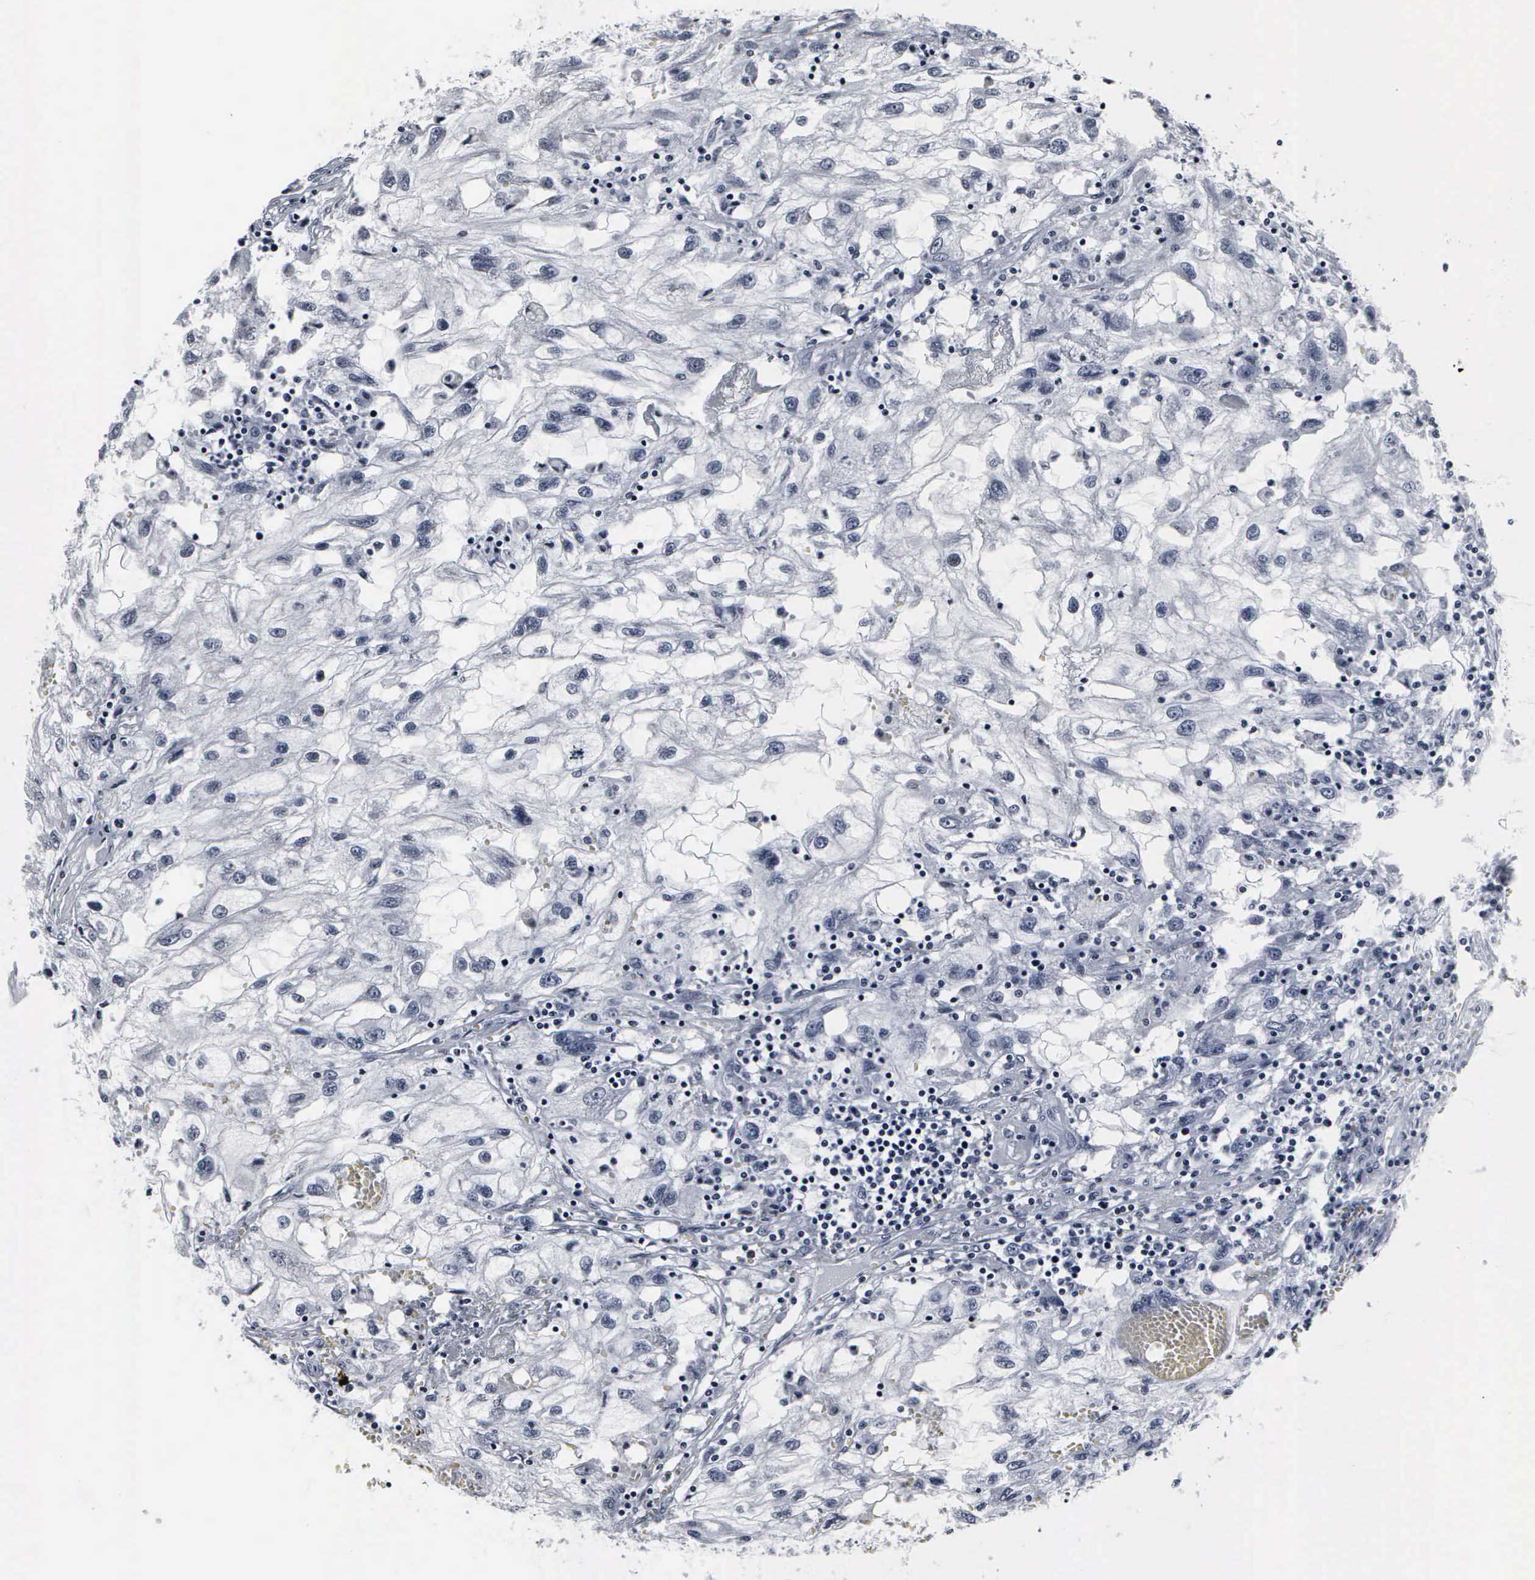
{"staining": {"intensity": "negative", "quantity": "none", "location": "none"}, "tissue": "renal cancer", "cell_type": "Tumor cells", "image_type": "cancer", "snomed": [{"axis": "morphology", "description": "Normal tissue, NOS"}, {"axis": "morphology", "description": "Adenocarcinoma, NOS"}, {"axis": "topography", "description": "Kidney"}], "caption": "Immunohistochemistry (IHC) image of renal adenocarcinoma stained for a protein (brown), which displays no staining in tumor cells.", "gene": "DGCR2", "patient": {"sex": "male", "age": 71}}